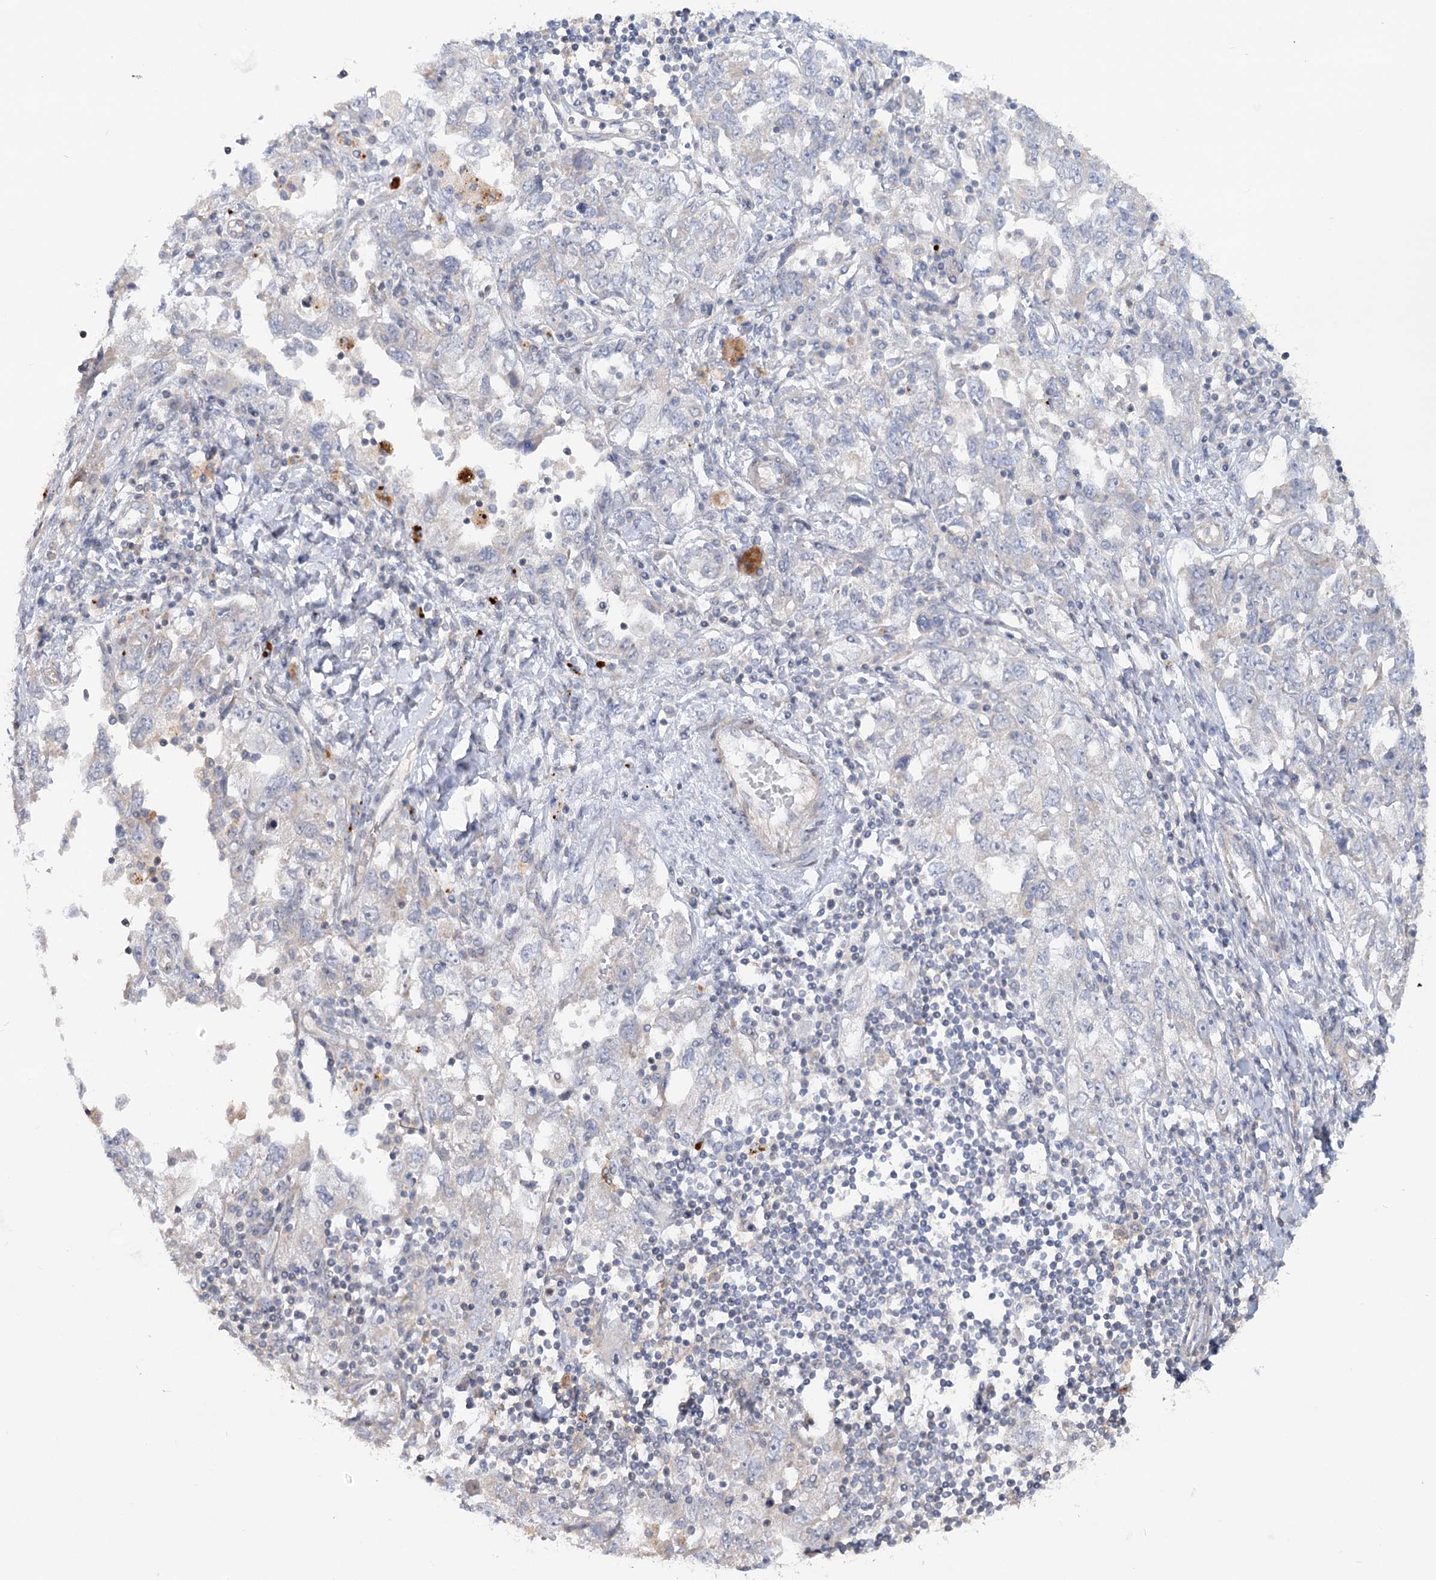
{"staining": {"intensity": "negative", "quantity": "none", "location": "none"}, "tissue": "ovarian cancer", "cell_type": "Tumor cells", "image_type": "cancer", "snomed": [{"axis": "morphology", "description": "Carcinoma, NOS"}, {"axis": "morphology", "description": "Cystadenocarcinoma, serous, NOS"}, {"axis": "topography", "description": "Ovary"}], "caption": "High magnification brightfield microscopy of ovarian serous cystadenocarcinoma stained with DAB (brown) and counterstained with hematoxylin (blue): tumor cells show no significant positivity.", "gene": "SCN11A", "patient": {"sex": "female", "age": 69}}